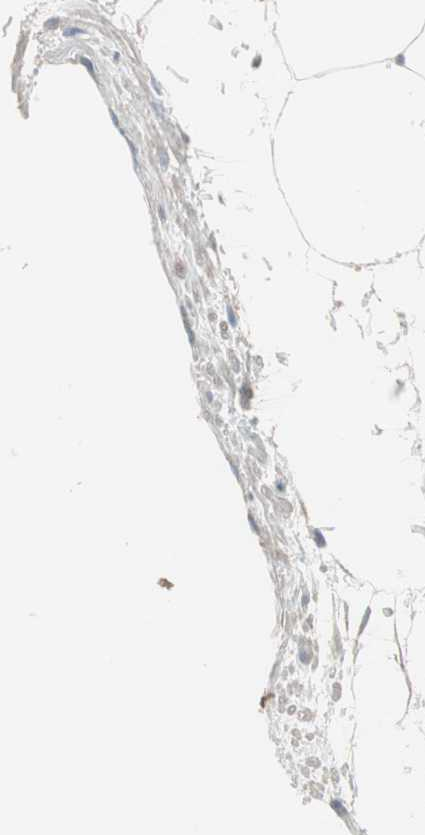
{"staining": {"intensity": "weak", "quantity": "25%-75%", "location": "cytoplasmic/membranous"}, "tissue": "adipose tissue", "cell_type": "Adipocytes", "image_type": "normal", "snomed": [{"axis": "morphology", "description": "Normal tissue, NOS"}, {"axis": "topography", "description": "Soft tissue"}], "caption": "Immunohistochemistry (IHC) histopathology image of benign human adipose tissue stained for a protein (brown), which reveals low levels of weak cytoplasmic/membranous staining in about 25%-75% of adipocytes.", "gene": "ZSCAN32", "patient": {"sex": "male", "age": 72}}